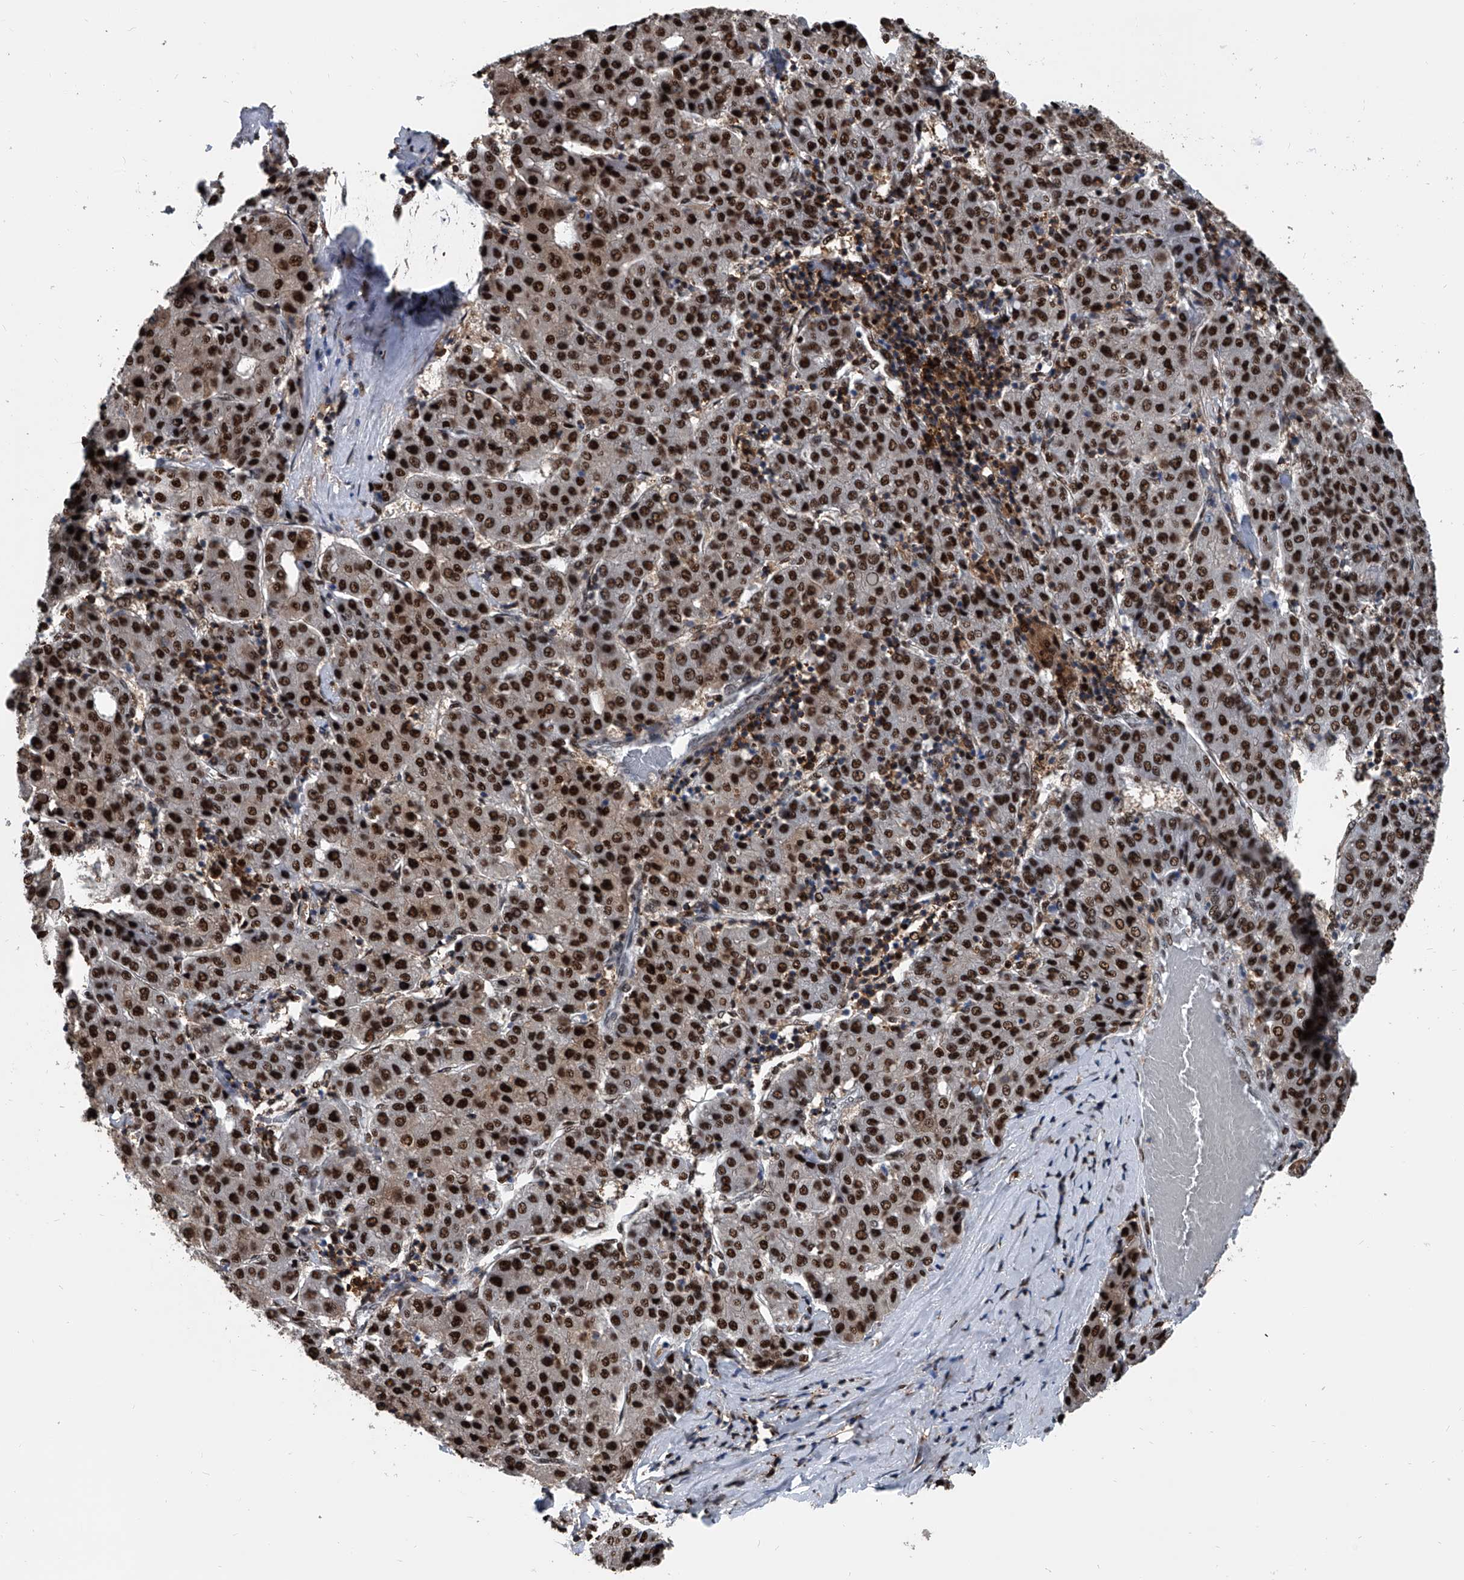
{"staining": {"intensity": "strong", "quantity": ">75%", "location": "nuclear"}, "tissue": "liver cancer", "cell_type": "Tumor cells", "image_type": "cancer", "snomed": [{"axis": "morphology", "description": "Carcinoma, Hepatocellular, NOS"}, {"axis": "topography", "description": "Liver"}], "caption": "This is a photomicrograph of immunohistochemistry staining of hepatocellular carcinoma (liver), which shows strong positivity in the nuclear of tumor cells.", "gene": "FKBP5", "patient": {"sex": "male", "age": 65}}